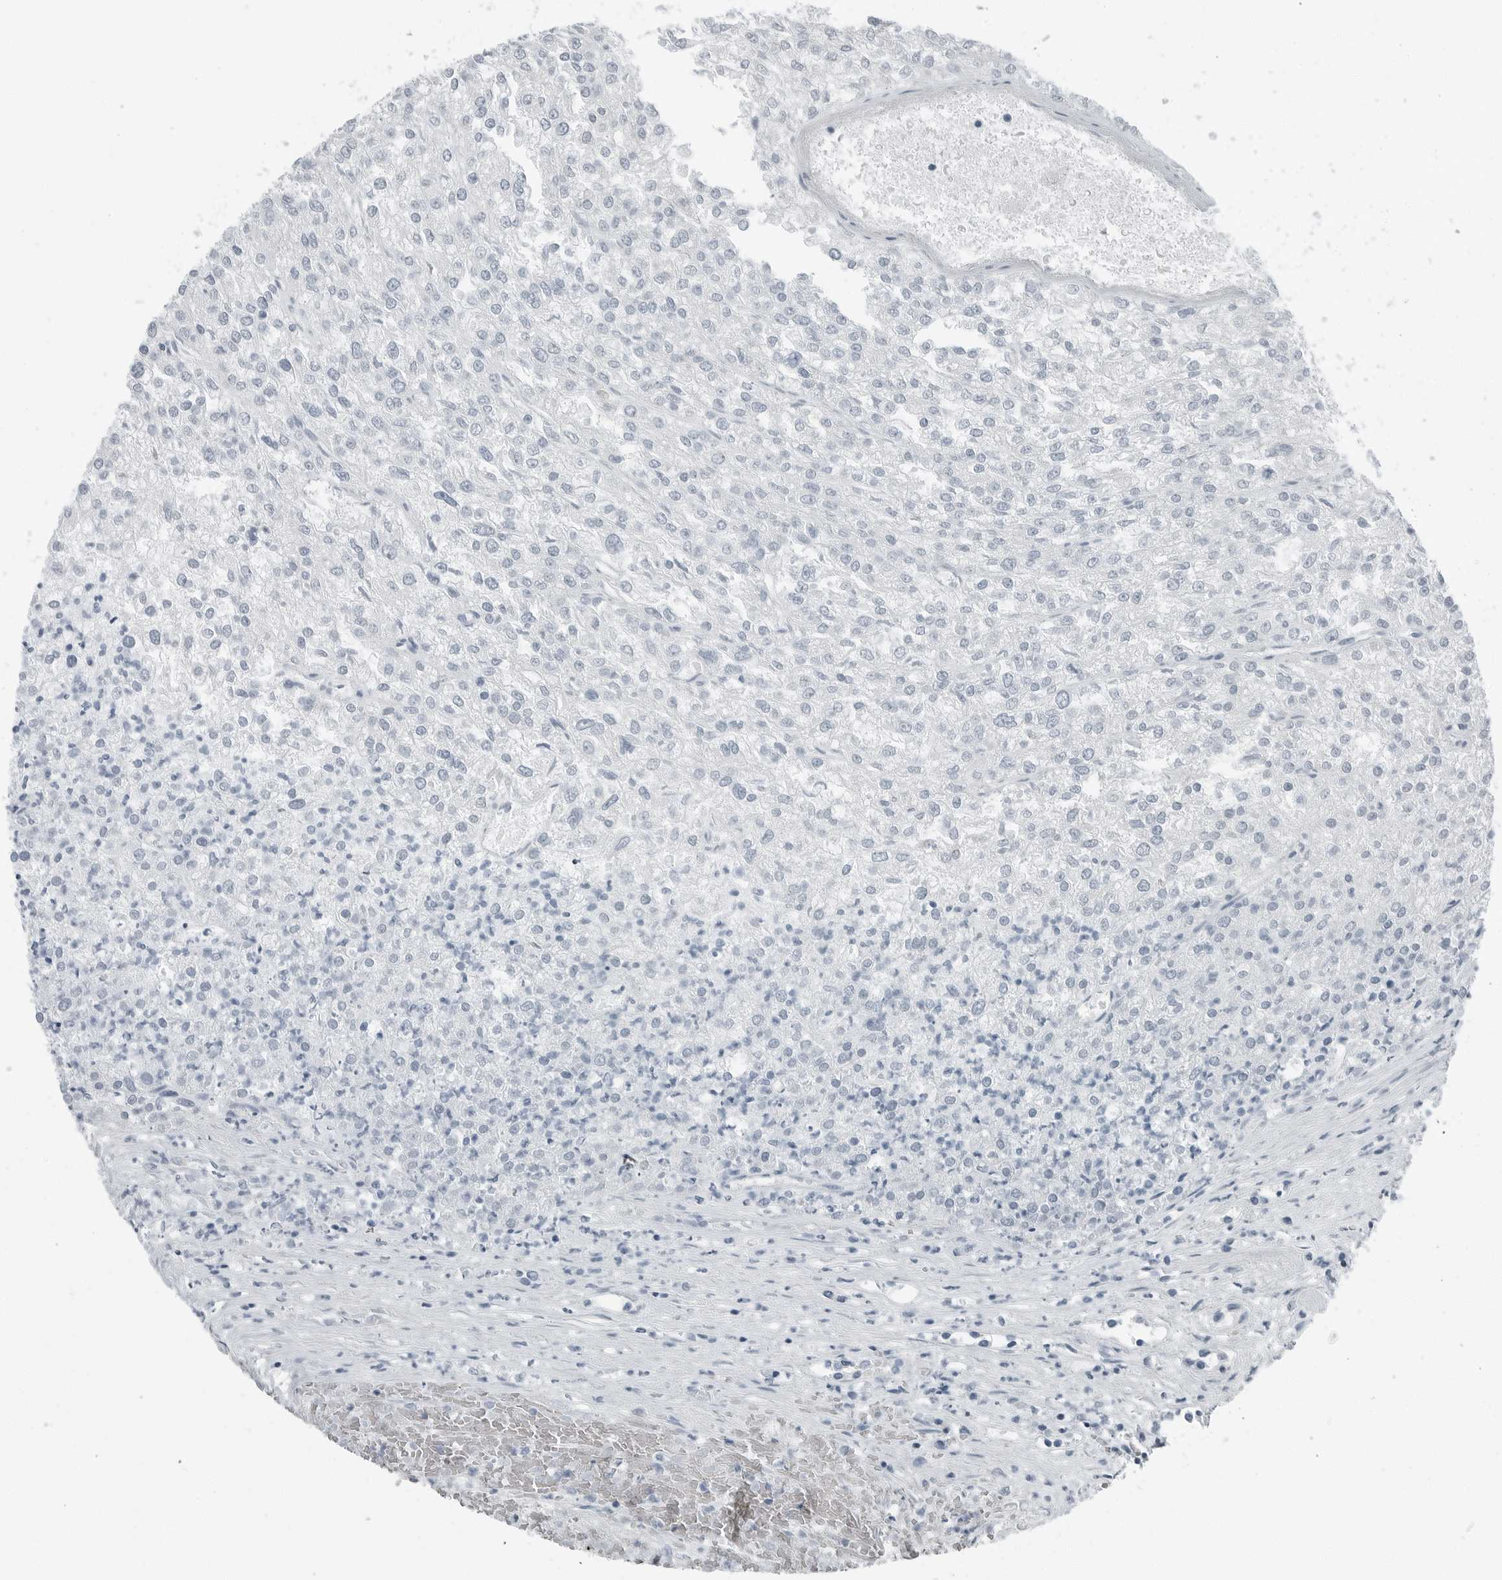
{"staining": {"intensity": "negative", "quantity": "none", "location": "none"}, "tissue": "renal cancer", "cell_type": "Tumor cells", "image_type": "cancer", "snomed": [{"axis": "morphology", "description": "Adenocarcinoma, NOS"}, {"axis": "topography", "description": "Kidney"}], "caption": "High magnification brightfield microscopy of renal cancer stained with DAB (3,3'-diaminobenzidine) (brown) and counterstained with hematoxylin (blue): tumor cells show no significant staining.", "gene": "ZPBP2", "patient": {"sex": "female", "age": 54}}